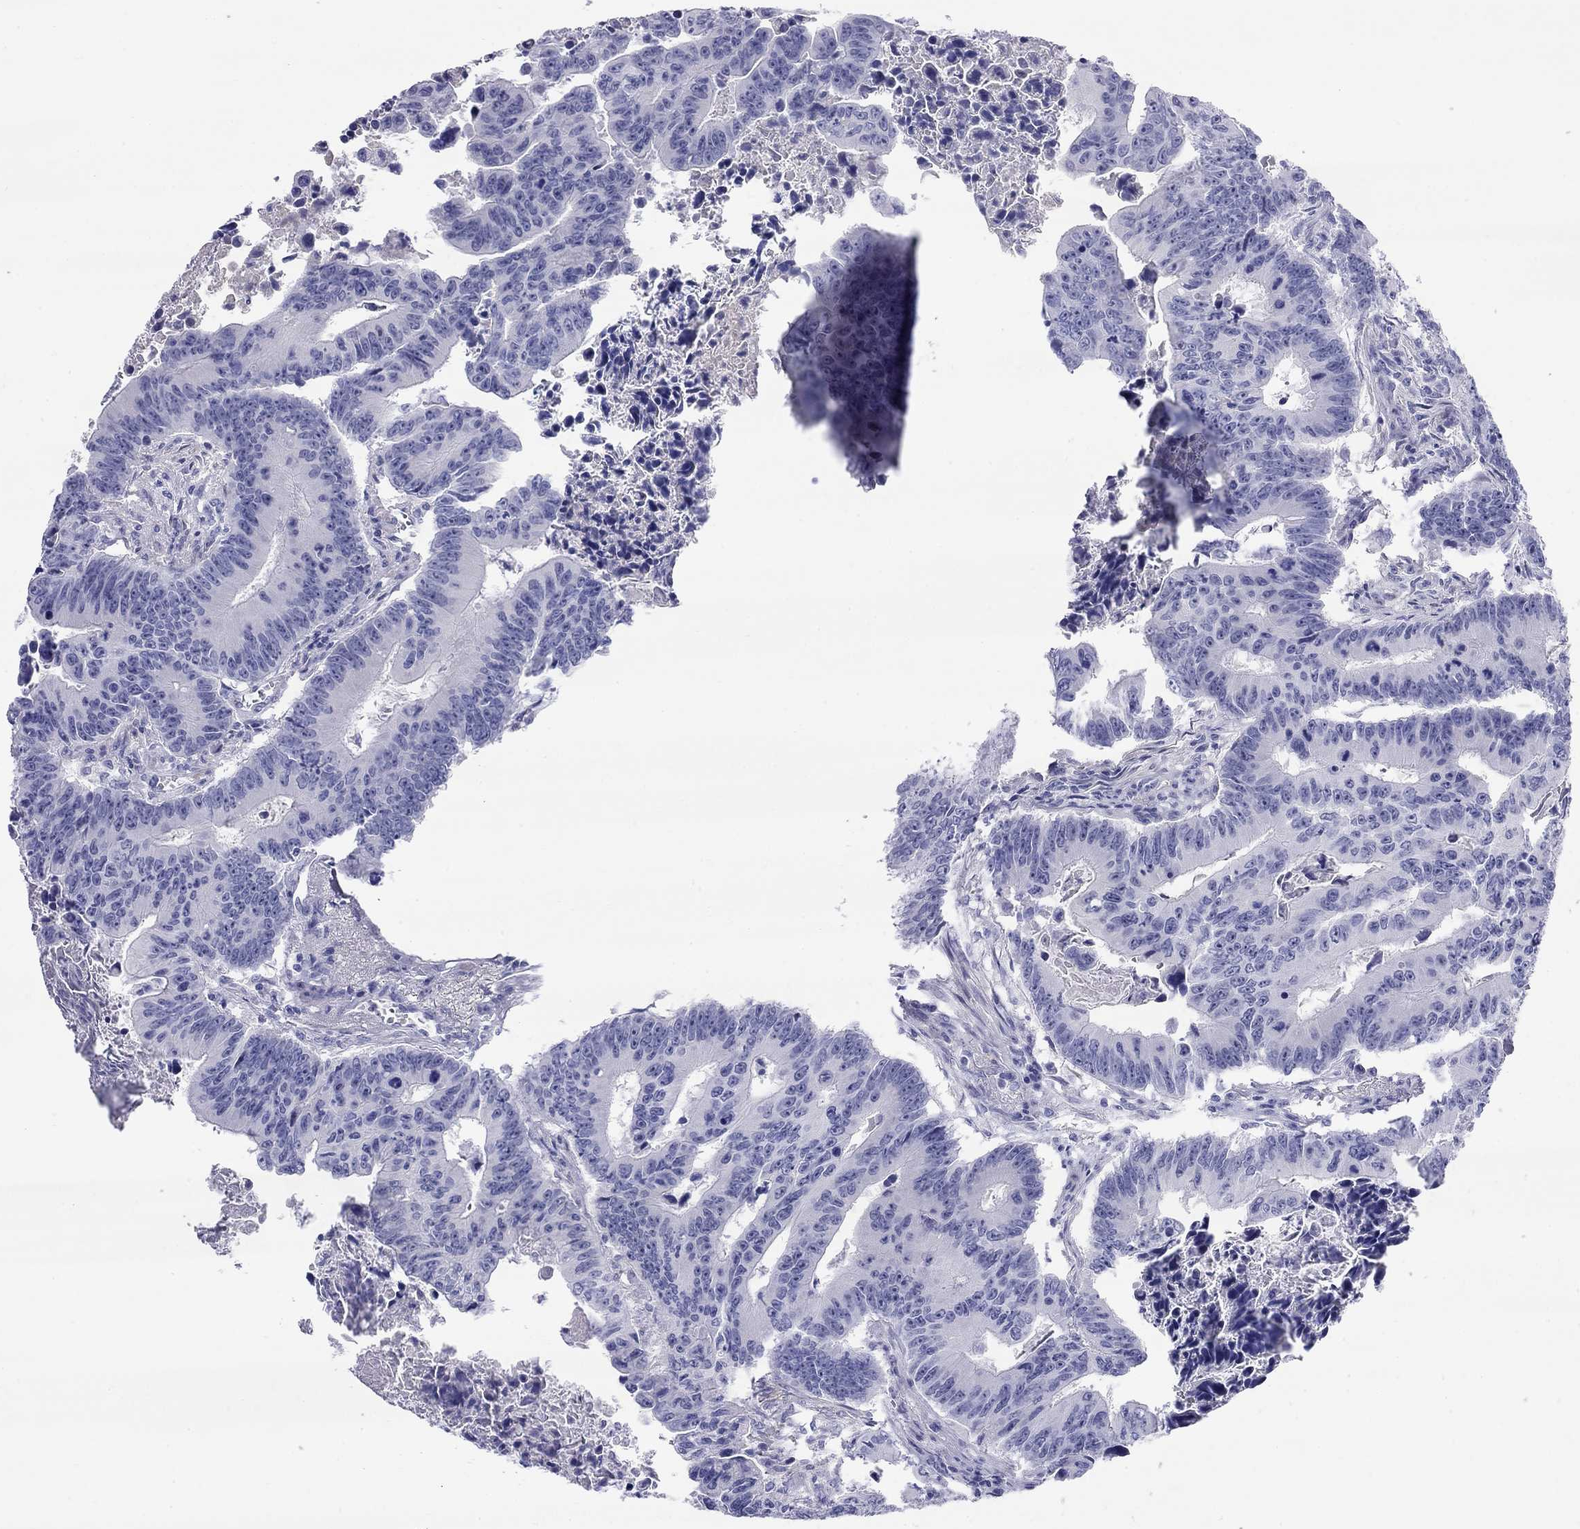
{"staining": {"intensity": "negative", "quantity": "none", "location": "none"}, "tissue": "colorectal cancer", "cell_type": "Tumor cells", "image_type": "cancer", "snomed": [{"axis": "morphology", "description": "Adenocarcinoma, NOS"}, {"axis": "topography", "description": "Colon"}], "caption": "Immunohistochemical staining of human adenocarcinoma (colorectal) demonstrates no significant staining in tumor cells.", "gene": "CMYA5", "patient": {"sex": "female", "age": 87}}